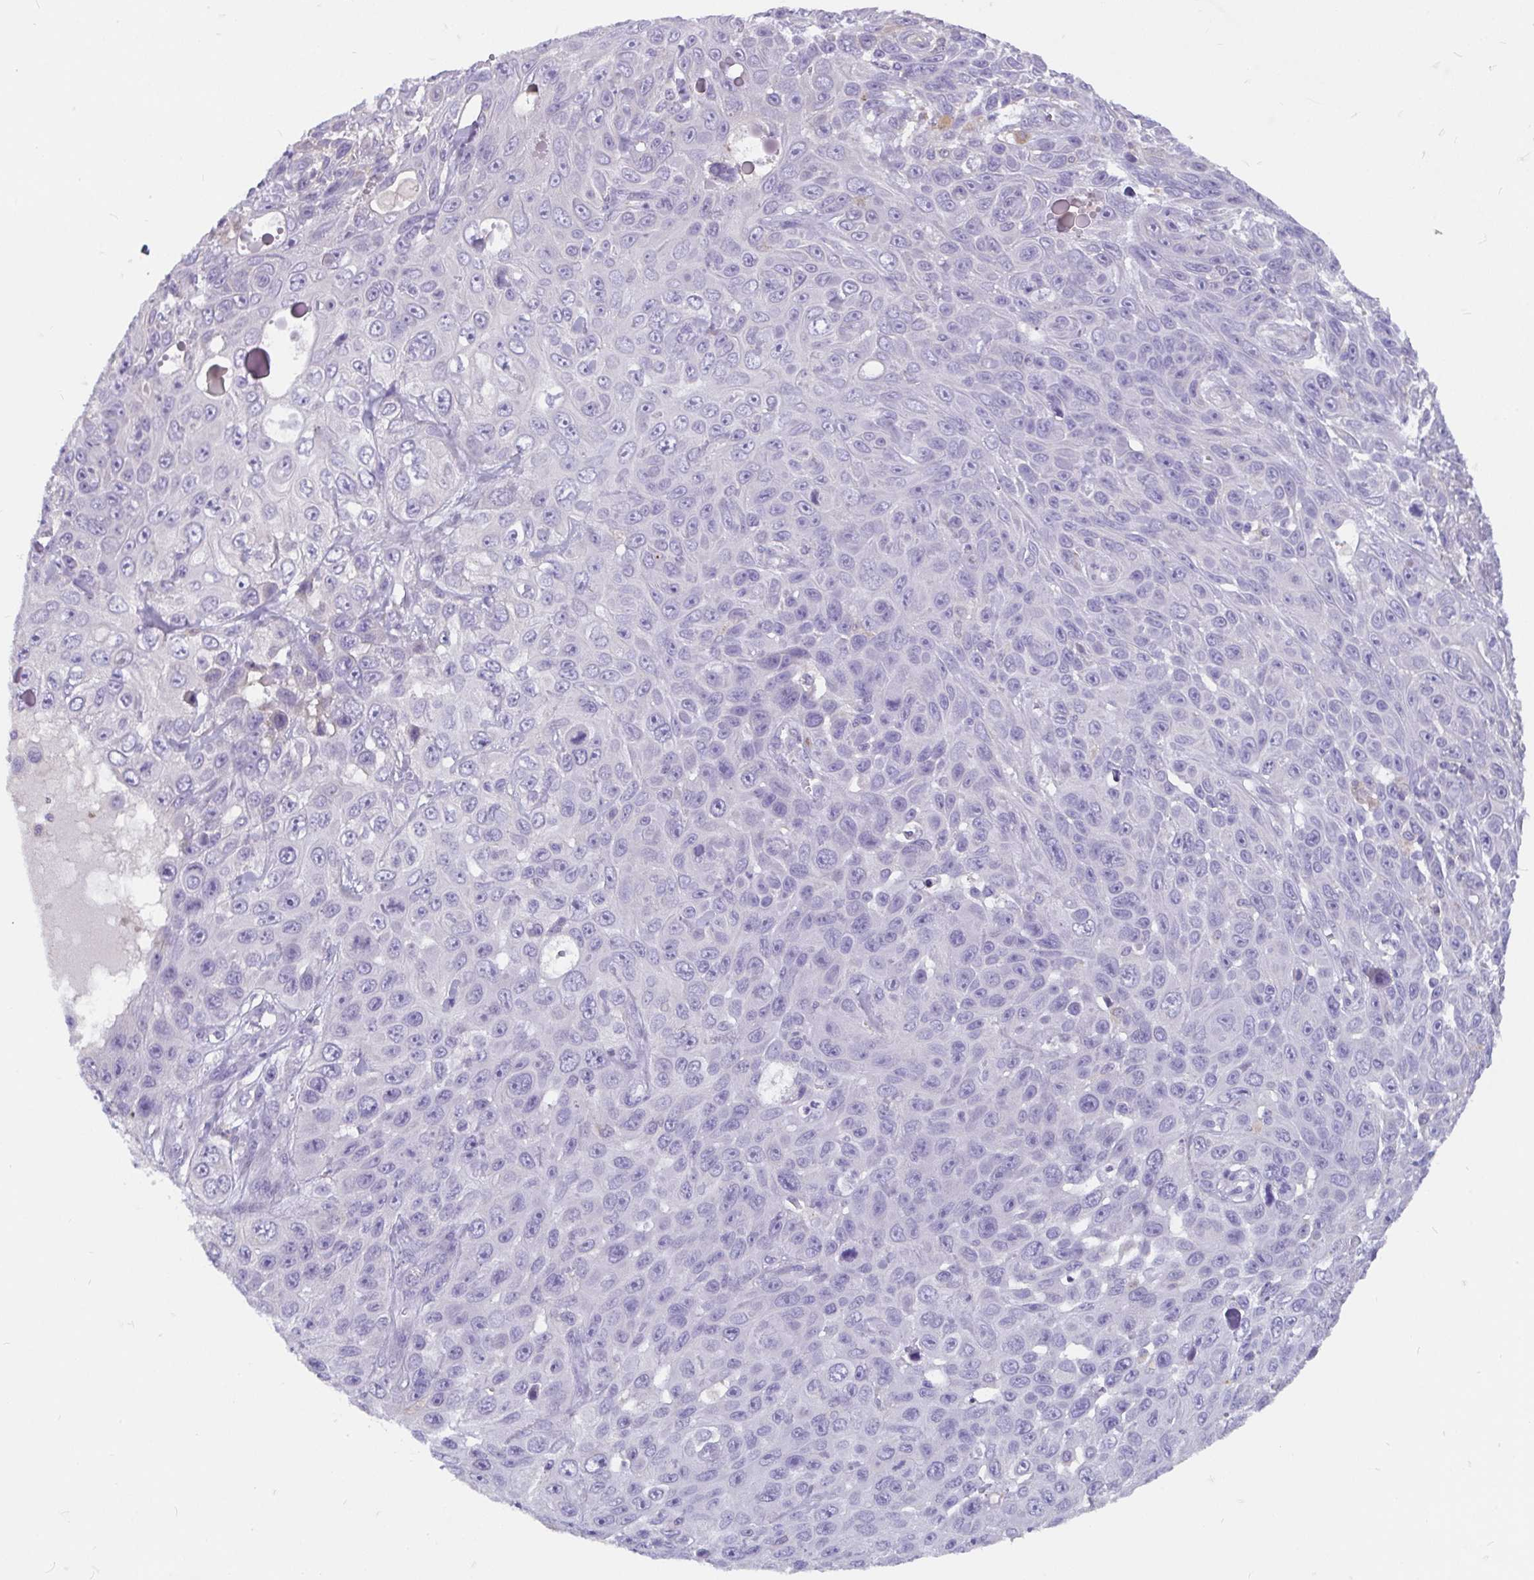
{"staining": {"intensity": "negative", "quantity": "none", "location": "none"}, "tissue": "skin cancer", "cell_type": "Tumor cells", "image_type": "cancer", "snomed": [{"axis": "morphology", "description": "Squamous cell carcinoma, NOS"}, {"axis": "topography", "description": "Skin"}], "caption": "A micrograph of human skin cancer (squamous cell carcinoma) is negative for staining in tumor cells.", "gene": "ADAMTS6", "patient": {"sex": "male", "age": 82}}